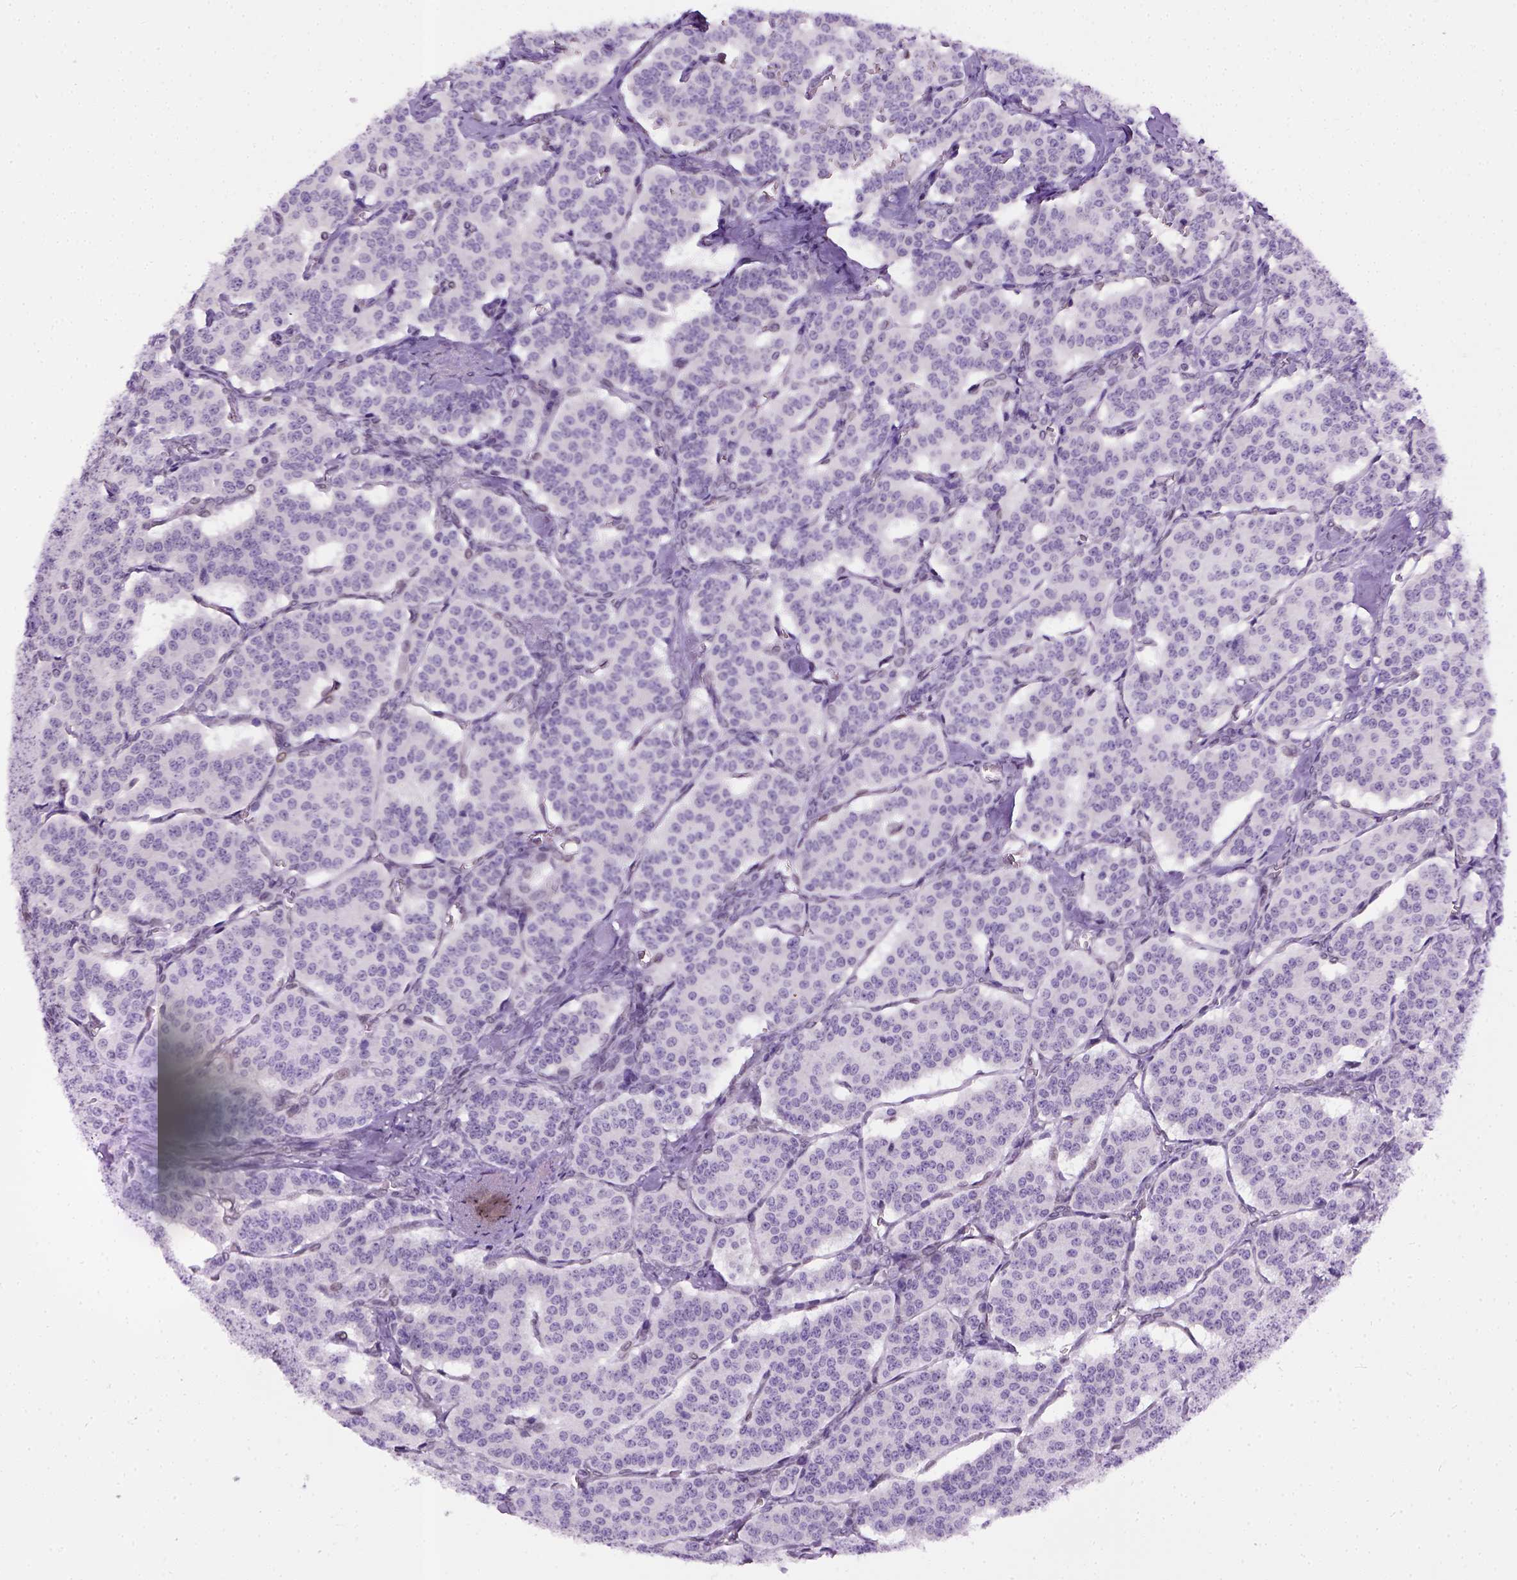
{"staining": {"intensity": "negative", "quantity": "none", "location": "none"}, "tissue": "carcinoid", "cell_type": "Tumor cells", "image_type": "cancer", "snomed": [{"axis": "morphology", "description": "Carcinoid, malignant, NOS"}, {"axis": "topography", "description": "Lung"}], "caption": "This is an immunohistochemistry (IHC) photomicrograph of human malignant carcinoid. There is no positivity in tumor cells.", "gene": "FAM184B", "patient": {"sex": "female", "age": 46}}